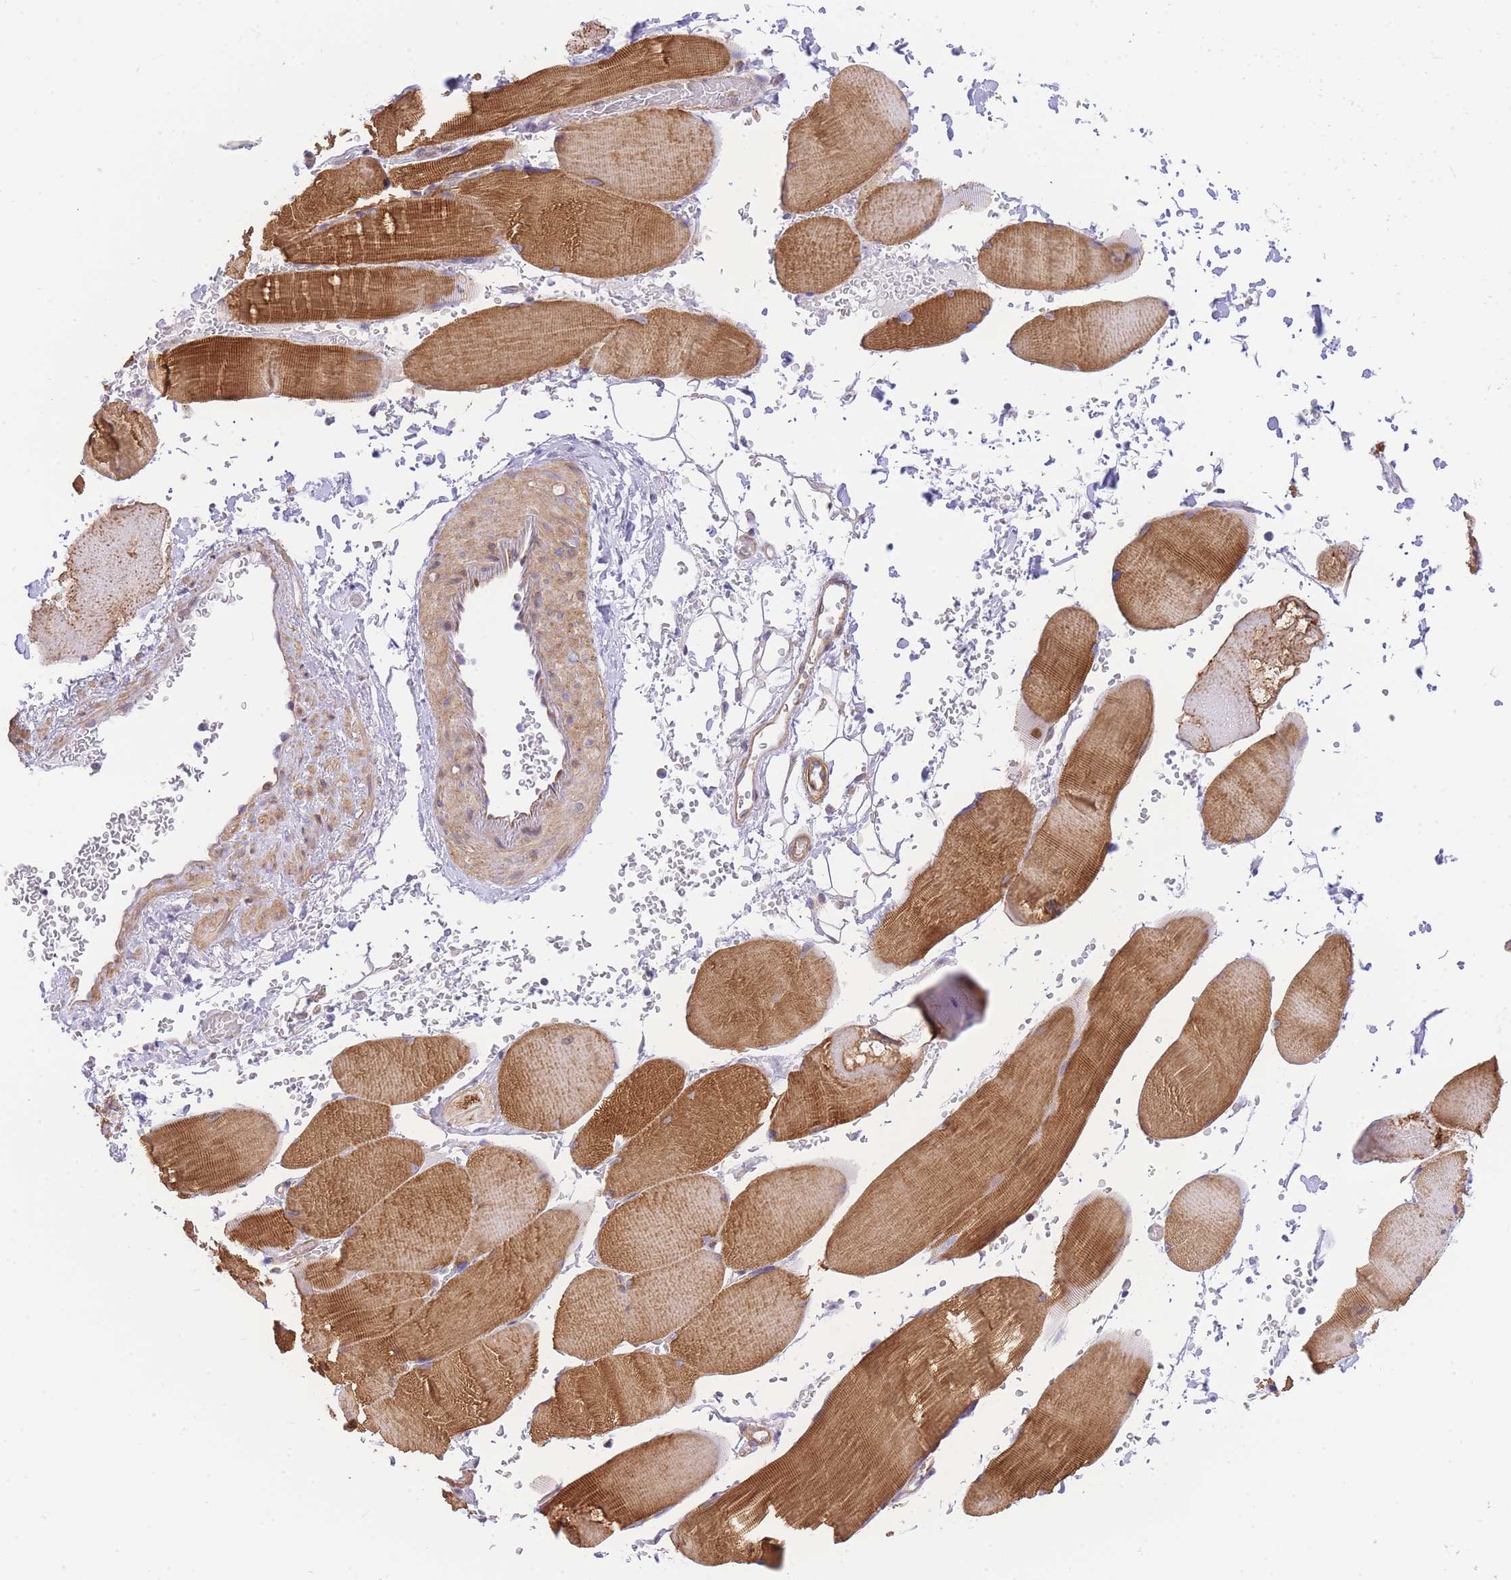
{"staining": {"intensity": "moderate", "quantity": ">75%", "location": "cytoplasmic/membranous"}, "tissue": "skeletal muscle", "cell_type": "Myocytes", "image_type": "normal", "snomed": [{"axis": "morphology", "description": "Normal tissue, NOS"}, {"axis": "topography", "description": "Skeletal muscle"}, {"axis": "topography", "description": "Head-Neck"}], "caption": "The photomicrograph shows immunohistochemical staining of unremarkable skeletal muscle. There is moderate cytoplasmic/membranous positivity is identified in about >75% of myocytes.", "gene": "S100PBP", "patient": {"sex": "male", "age": 66}}